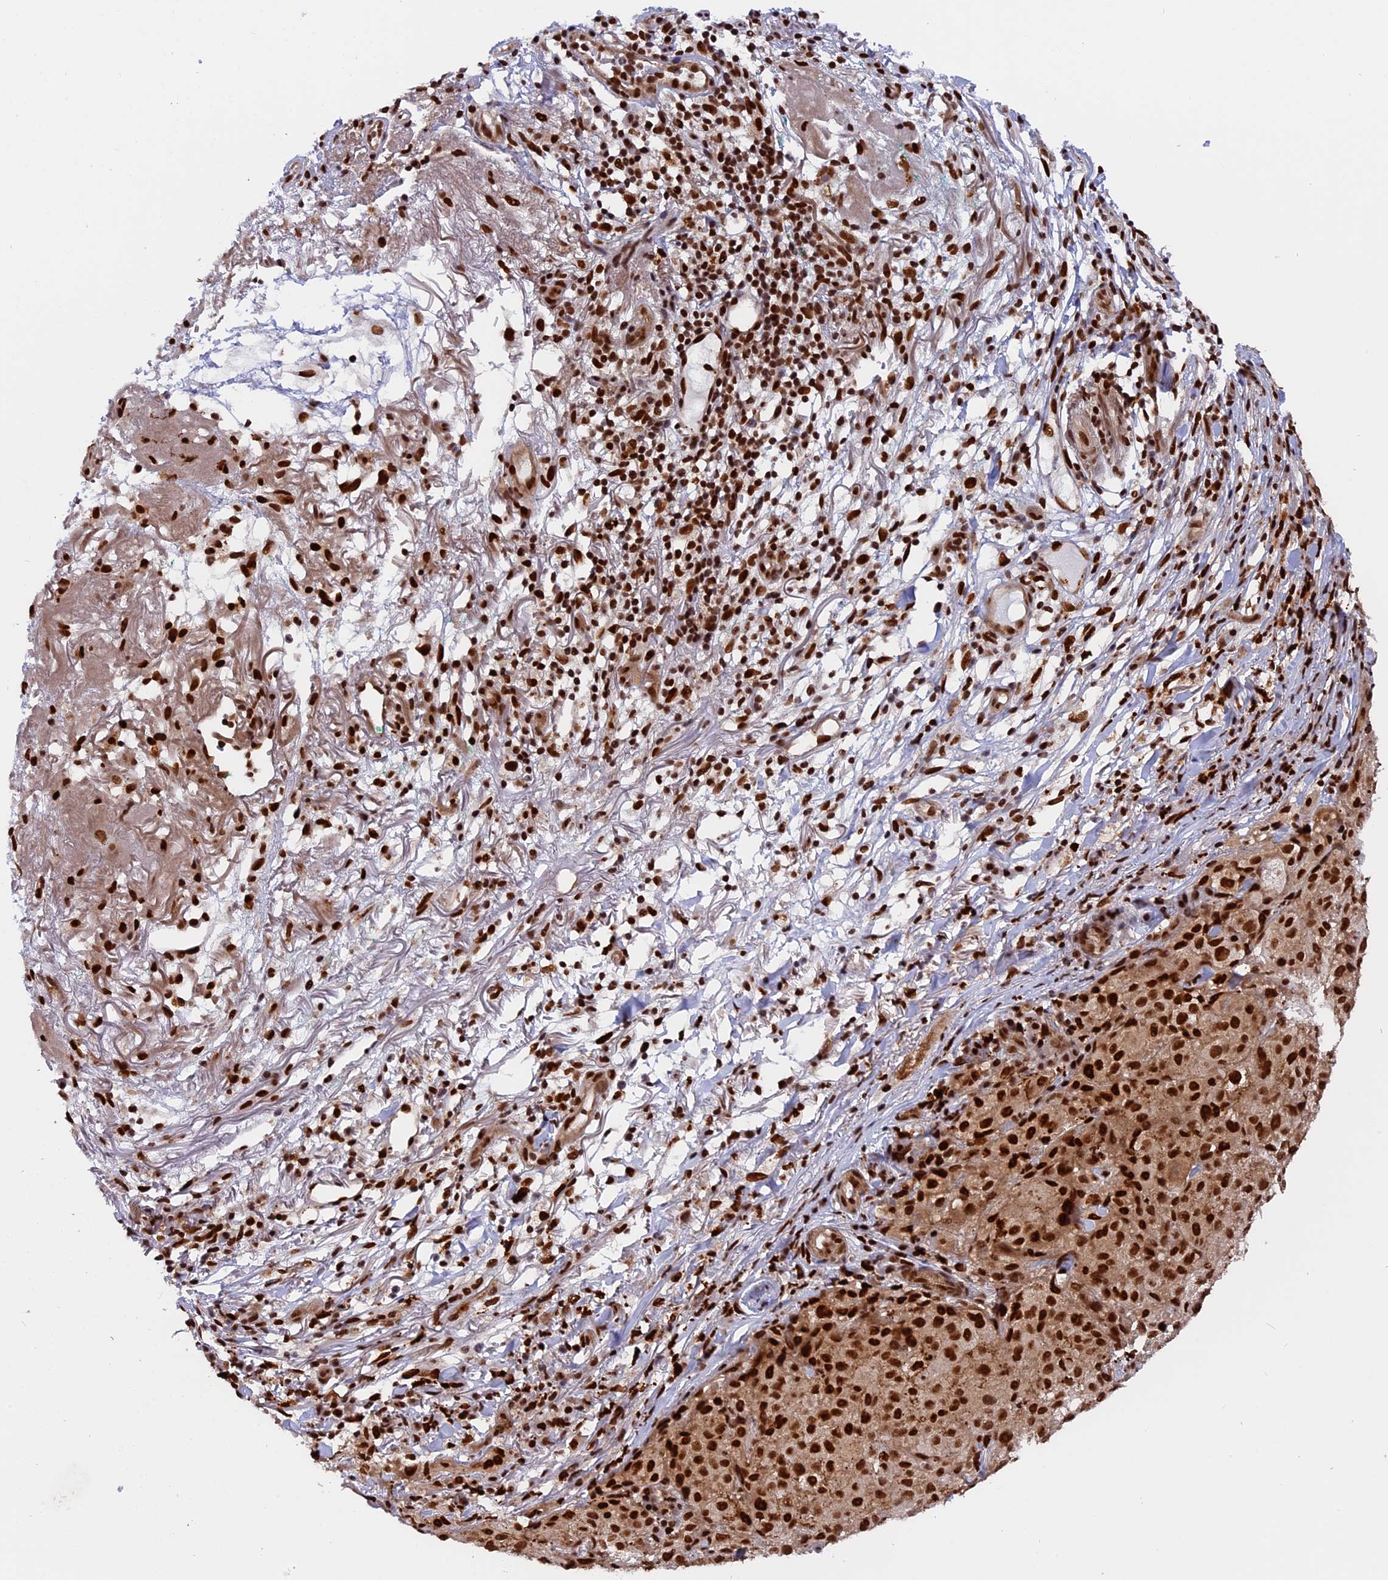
{"staining": {"intensity": "strong", "quantity": ">75%", "location": "nuclear"}, "tissue": "melanoma", "cell_type": "Tumor cells", "image_type": "cancer", "snomed": [{"axis": "morphology", "description": "Necrosis, NOS"}, {"axis": "morphology", "description": "Malignant melanoma, NOS"}, {"axis": "topography", "description": "Skin"}], "caption": "The micrograph reveals immunohistochemical staining of melanoma. There is strong nuclear expression is identified in approximately >75% of tumor cells. (IHC, brightfield microscopy, high magnification).", "gene": "RAMAC", "patient": {"sex": "female", "age": 87}}